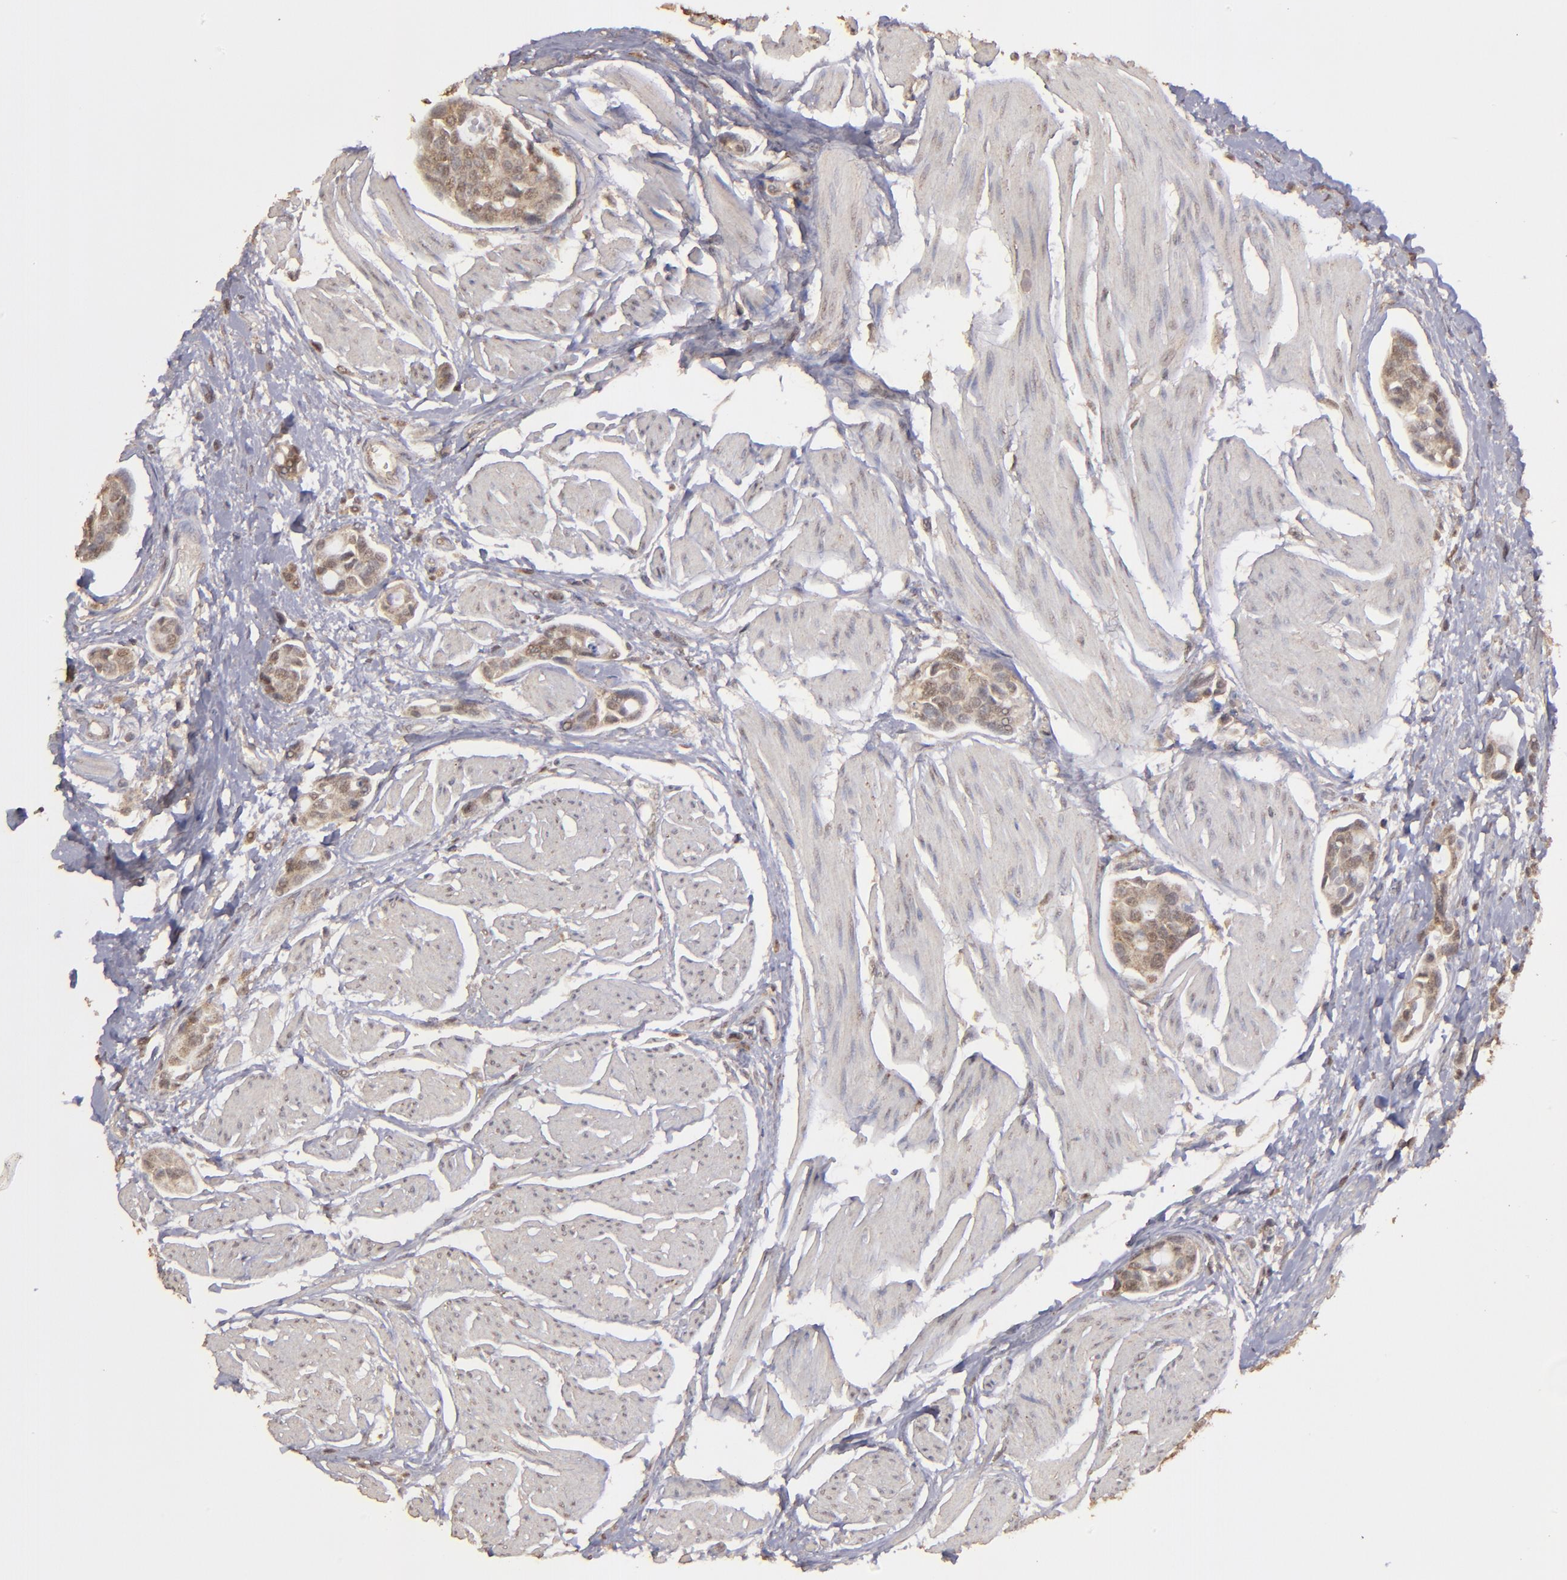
{"staining": {"intensity": "weak", "quantity": ">75%", "location": "cytoplasmic/membranous"}, "tissue": "urothelial cancer", "cell_type": "Tumor cells", "image_type": "cancer", "snomed": [{"axis": "morphology", "description": "Urothelial carcinoma, High grade"}, {"axis": "topography", "description": "Urinary bladder"}], "caption": "Tumor cells reveal low levels of weak cytoplasmic/membranous expression in about >75% of cells in high-grade urothelial carcinoma.", "gene": "FAT1", "patient": {"sex": "male", "age": 78}}